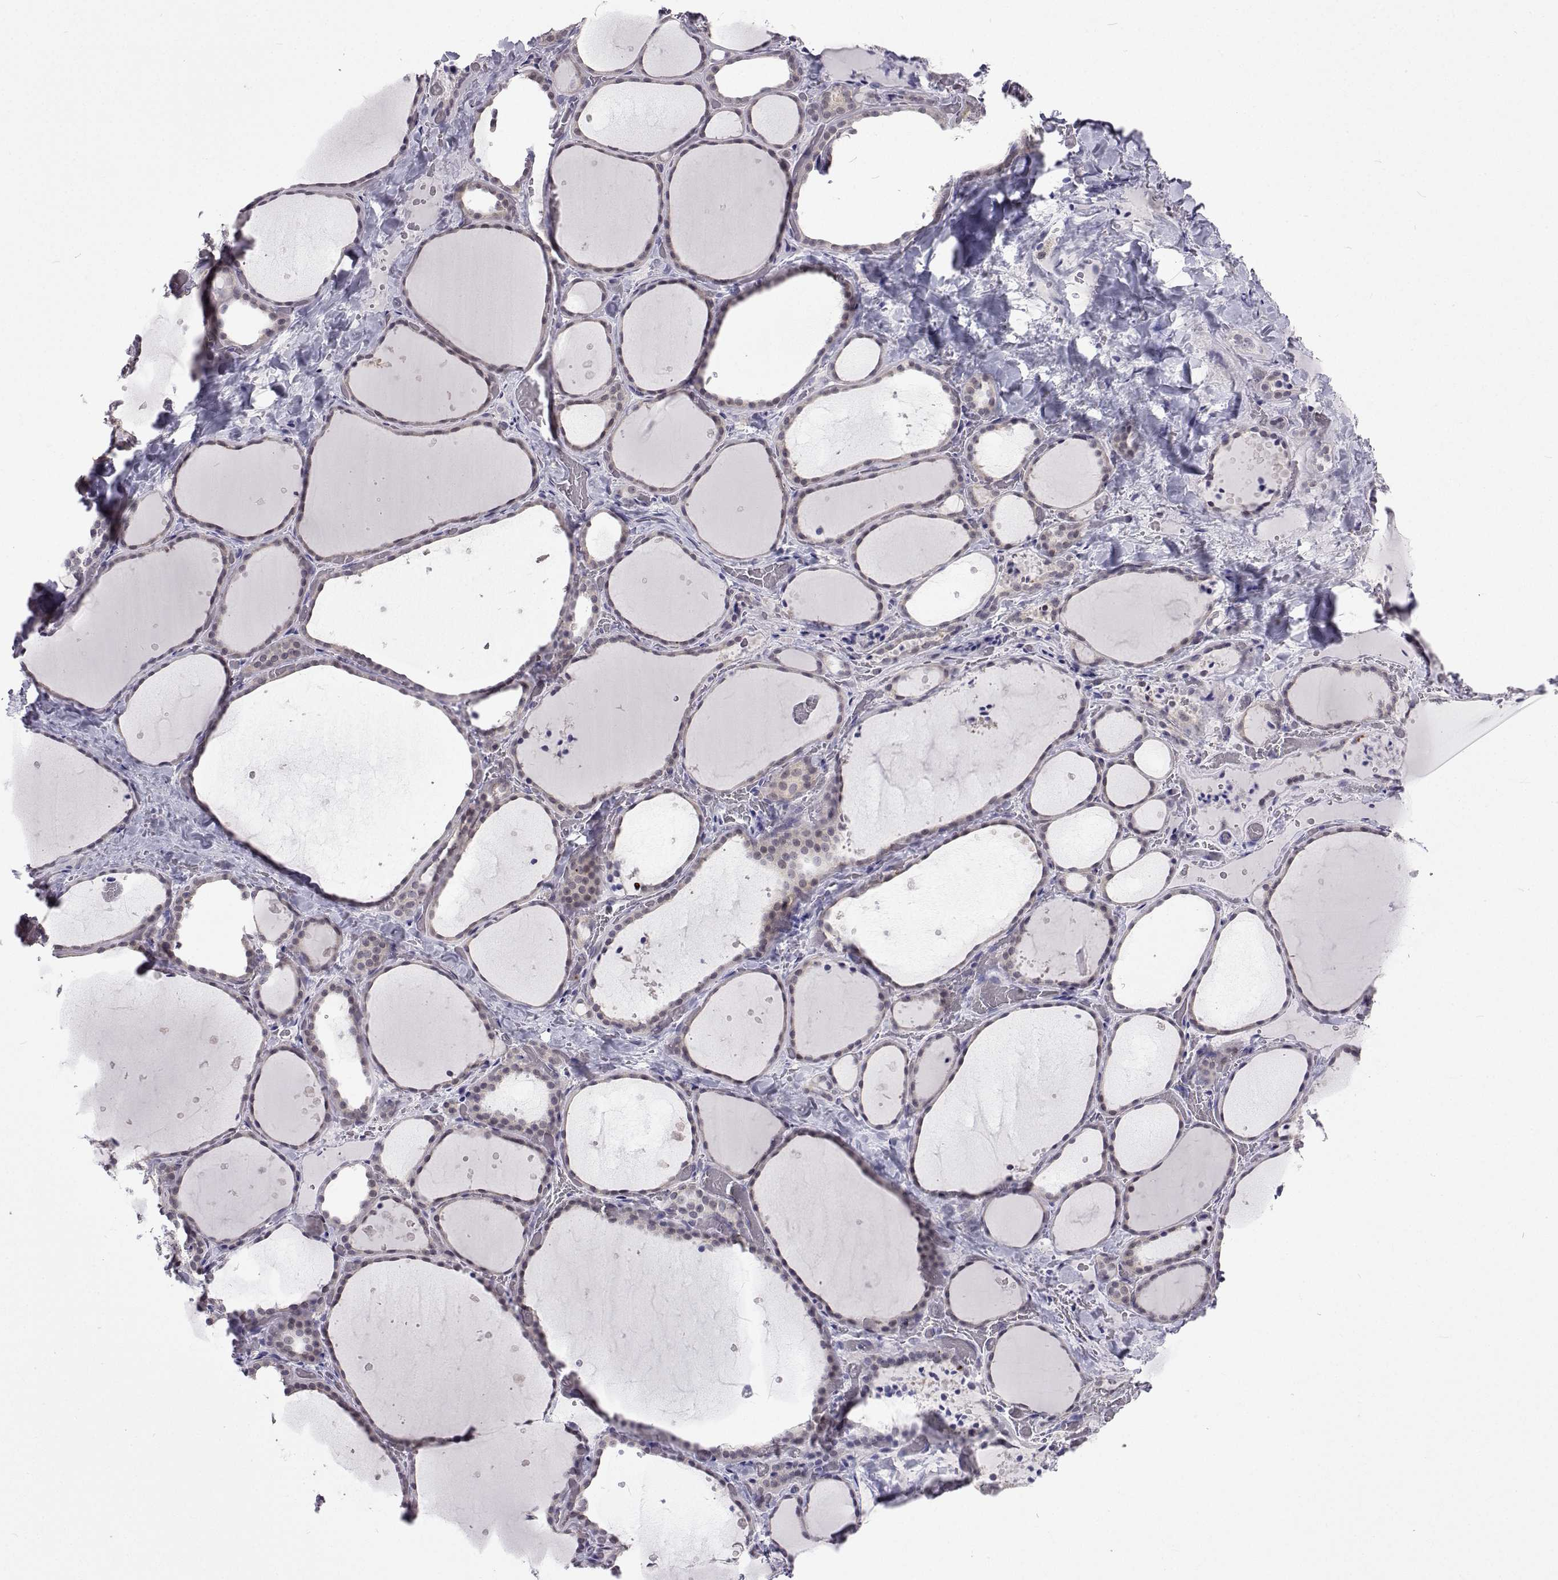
{"staining": {"intensity": "negative", "quantity": "none", "location": "none"}, "tissue": "thyroid gland", "cell_type": "Glandular cells", "image_type": "normal", "snomed": [{"axis": "morphology", "description": "Normal tissue, NOS"}, {"axis": "topography", "description": "Thyroid gland"}], "caption": "The immunohistochemistry (IHC) histopathology image has no significant positivity in glandular cells of thyroid gland.", "gene": "GALM", "patient": {"sex": "female", "age": 36}}